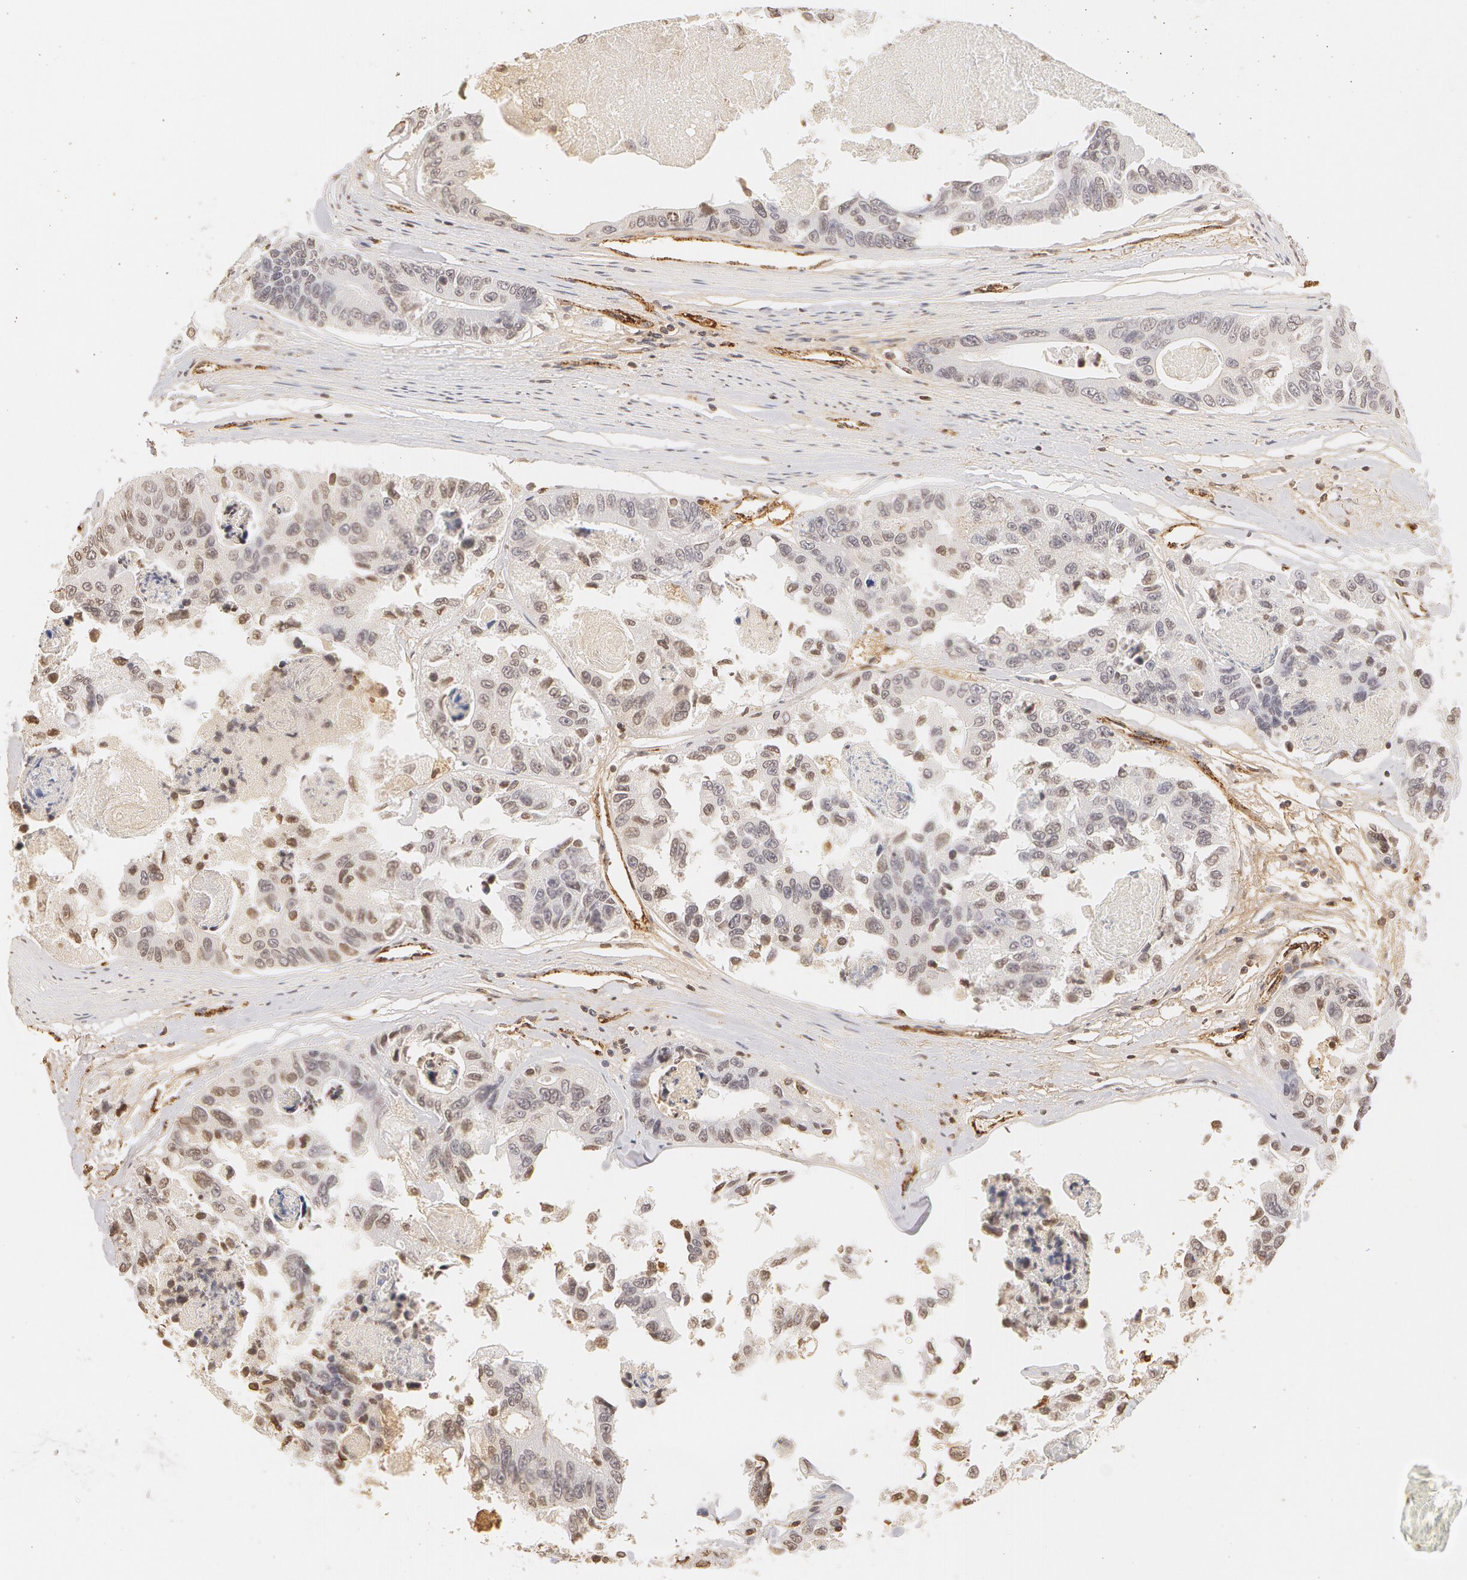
{"staining": {"intensity": "negative", "quantity": "none", "location": "none"}, "tissue": "colorectal cancer", "cell_type": "Tumor cells", "image_type": "cancer", "snomed": [{"axis": "morphology", "description": "Adenocarcinoma, NOS"}, {"axis": "topography", "description": "Colon"}], "caption": "The IHC micrograph has no significant positivity in tumor cells of adenocarcinoma (colorectal) tissue. (DAB (3,3'-diaminobenzidine) immunohistochemistry (IHC), high magnification).", "gene": "VWF", "patient": {"sex": "female", "age": 86}}